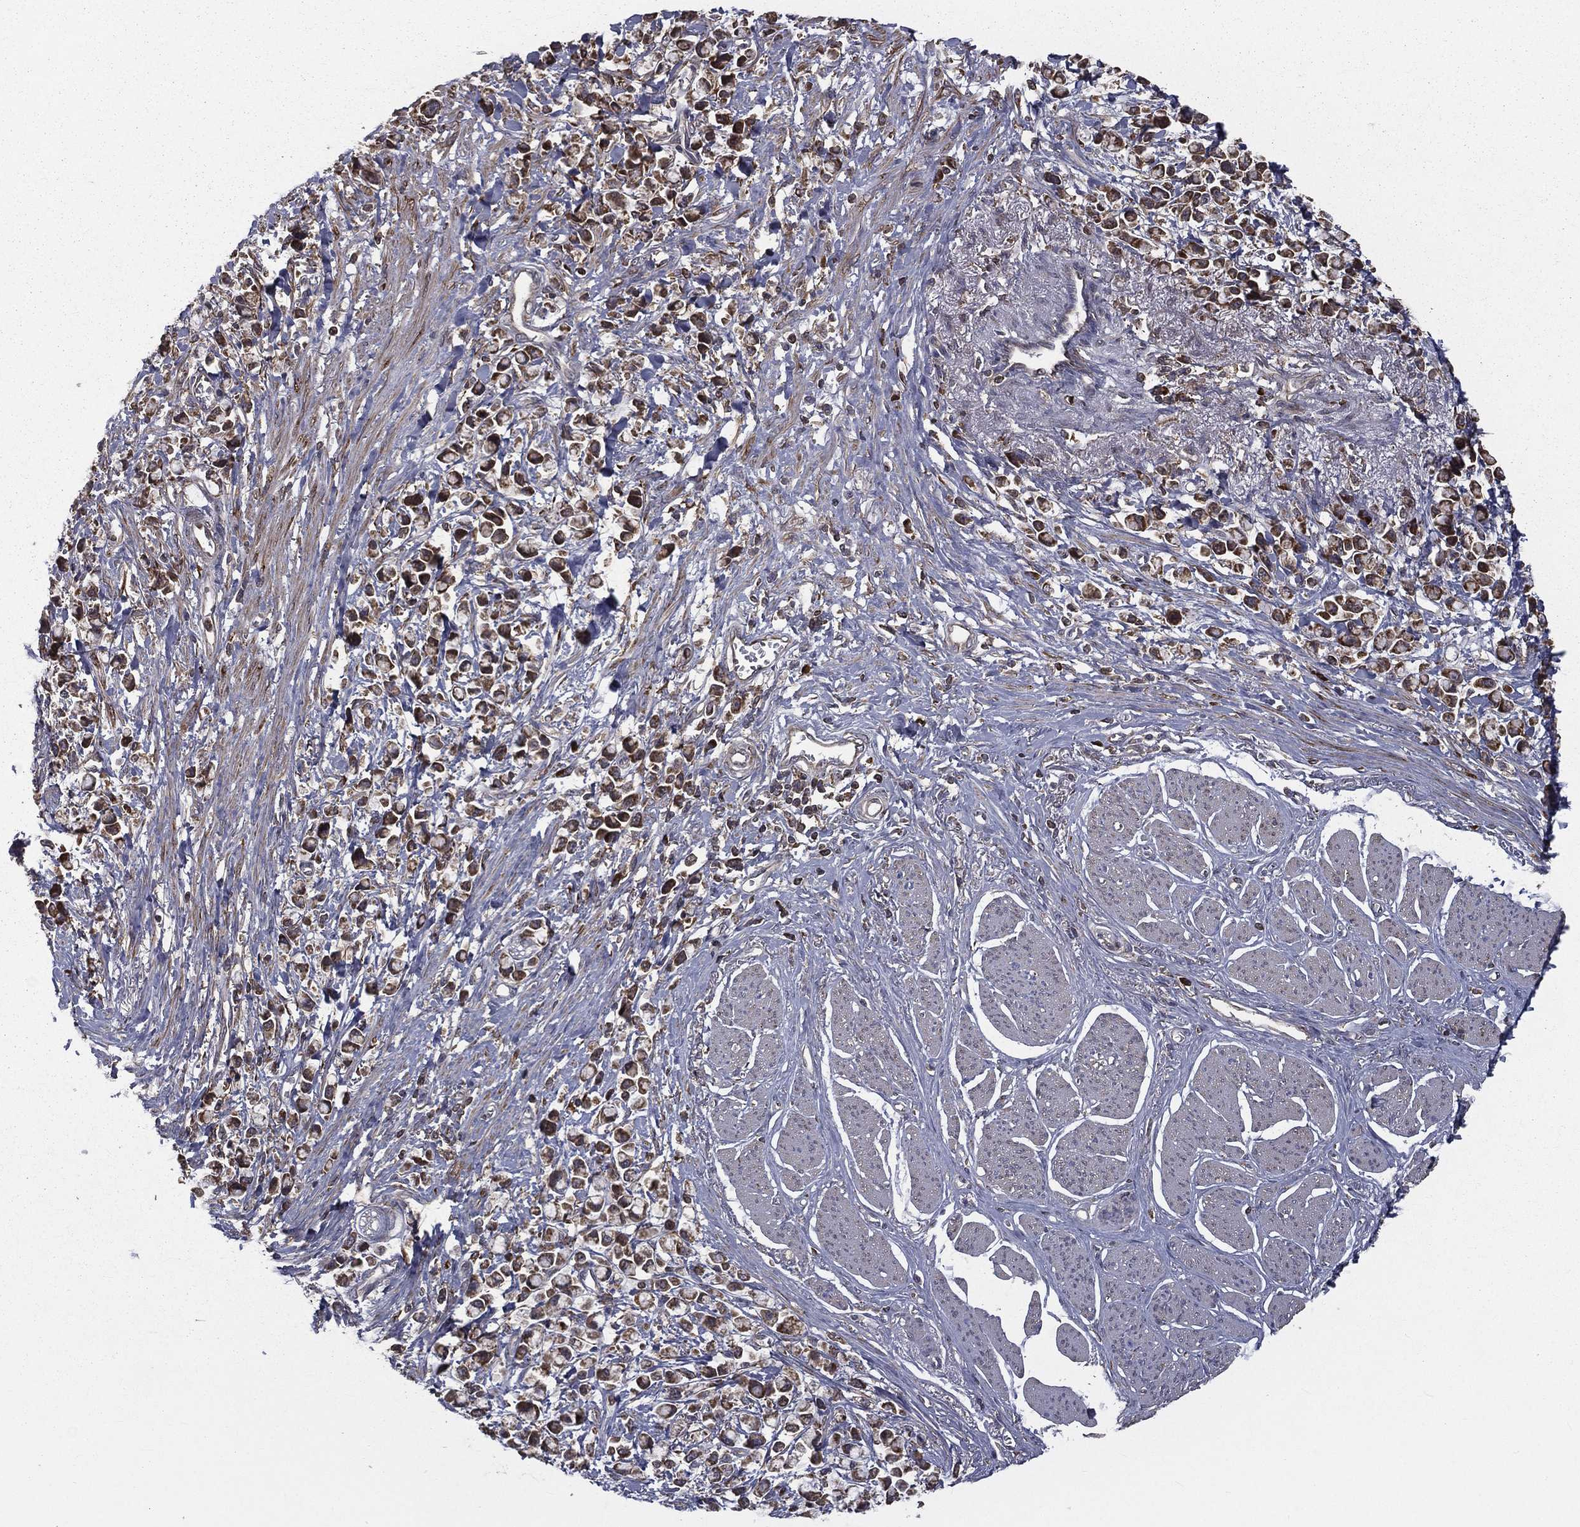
{"staining": {"intensity": "moderate", "quantity": ">75%", "location": "cytoplasmic/membranous"}, "tissue": "stomach cancer", "cell_type": "Tumor cells", "image_type": "cancer", "snomed": [{"axis": "morphology", "description": "Adenocarcinoma, NOS"}, {"axis": "topography", "description": "Stomach"}], "caption": "IHC (DAB (3,3'-diaminobenzidine)) staining of stomach cancer (adenocarcinoma) reveals moderate cytoplasmic/membranous protein staining in about >75% of tumor cells. IHC stains the protein of interest in brown and the nuclei are stained blue.", "gene": "OLFML1", "patient": {"sex": "female", "age": 81}}